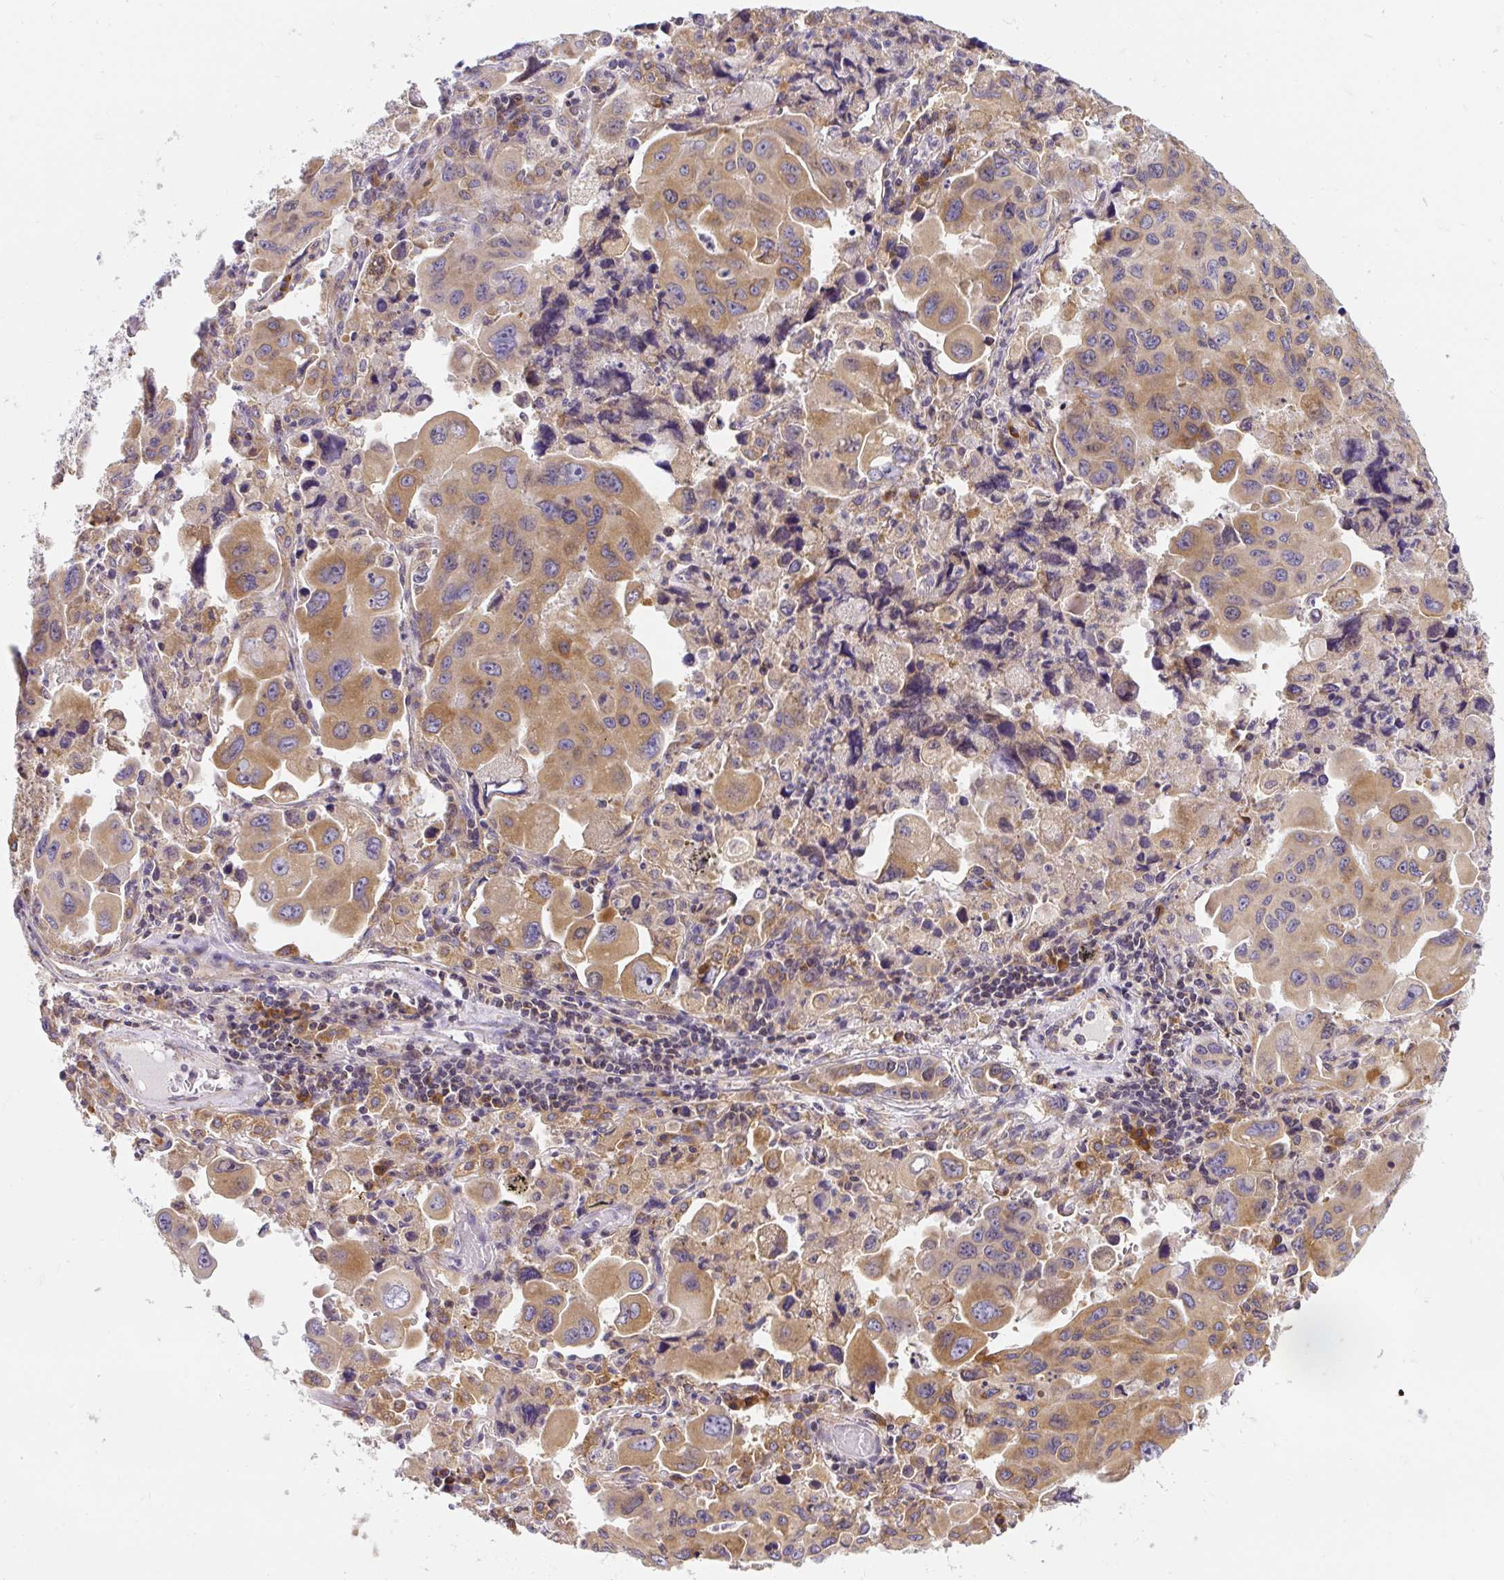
{"staining": {"intensity": "moderate", "quantity": "25%-75%", "location": "cytoplasmic/membranous"}, "tissue": "lung cancer", "cell_type": "Tumor cells", "image_type": "cancer", "snomed": [{"axis": "morphology", "description": "Adenocarcinoma, NOS"}, {"axis": "topography", "description": "Lung"}], "caption": "Immunohistochemistry (IHC) photomicrograph of lung cancer stained for a protein (brown), which displays medium levels of moderate cytoplasmic/membranous positivity in about 25%-75% of tumor cells.", "gene": "CYP20A1", "patient": {"sex": "male", "age": 64}}